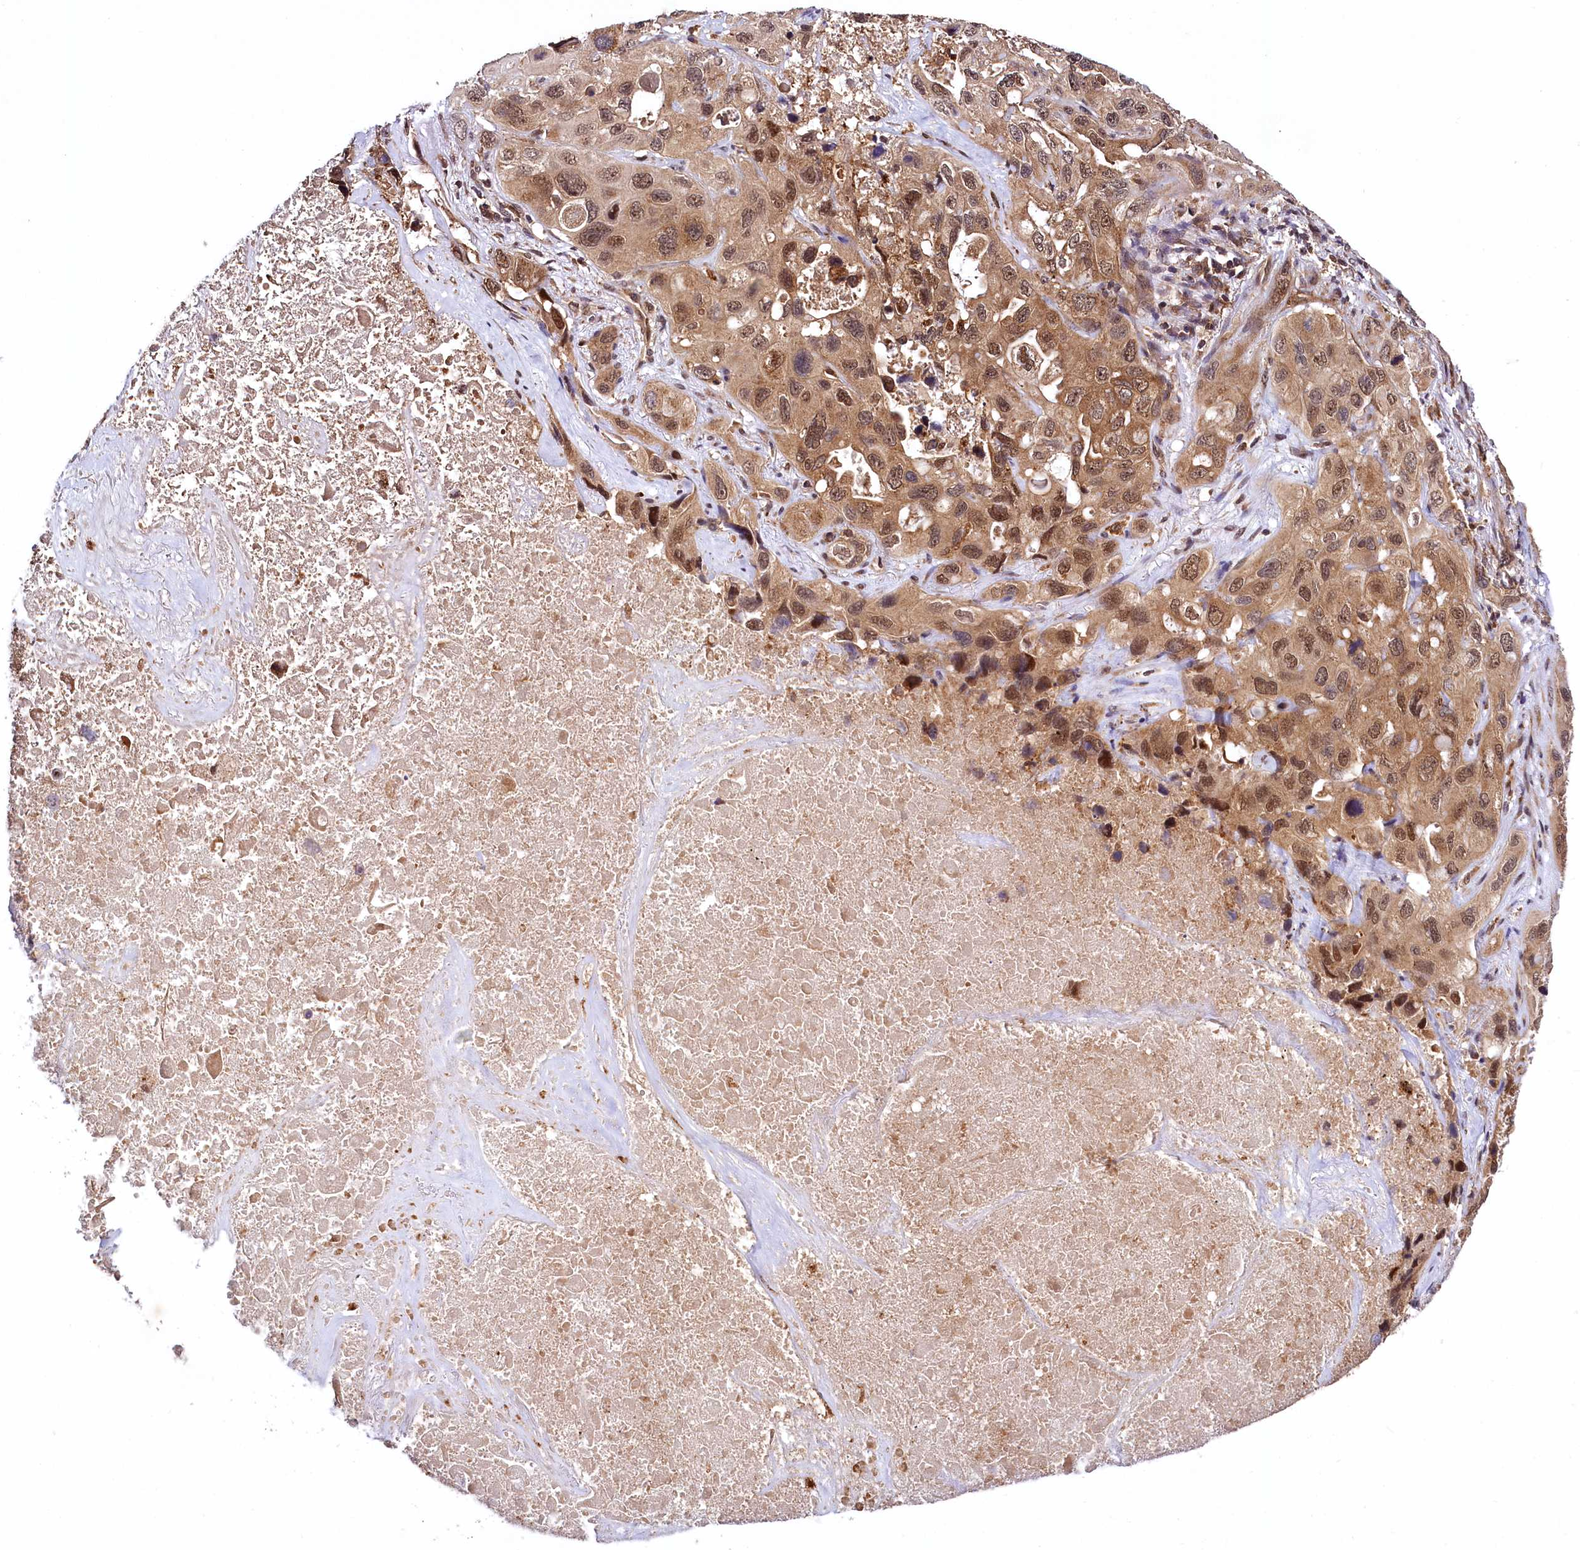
{"staining": {"intensity": "moderate", "quantity": ">75%", "location": "cytoplasmic/membranous,nuclear"}, "tissue": "lung cancer", "cell_type": "Tumor cells", "image_type": "cancer", "snomed": [{"axis": "morphology", "description": "Squamous cell carcinoma, NOS"}, {"axis": "topography", "description": "Lung"}], "caption": "Lung cancer (squamous cell carcinoma) tissue displays moderate cytoplasmic/membranous and nuclear staining in approximately >75% of tumor cells (DAB IHC with brightfield microscopy, high magnification).", "gene": "UBE3A", "patient": {"sex": "female", "age": 73}}